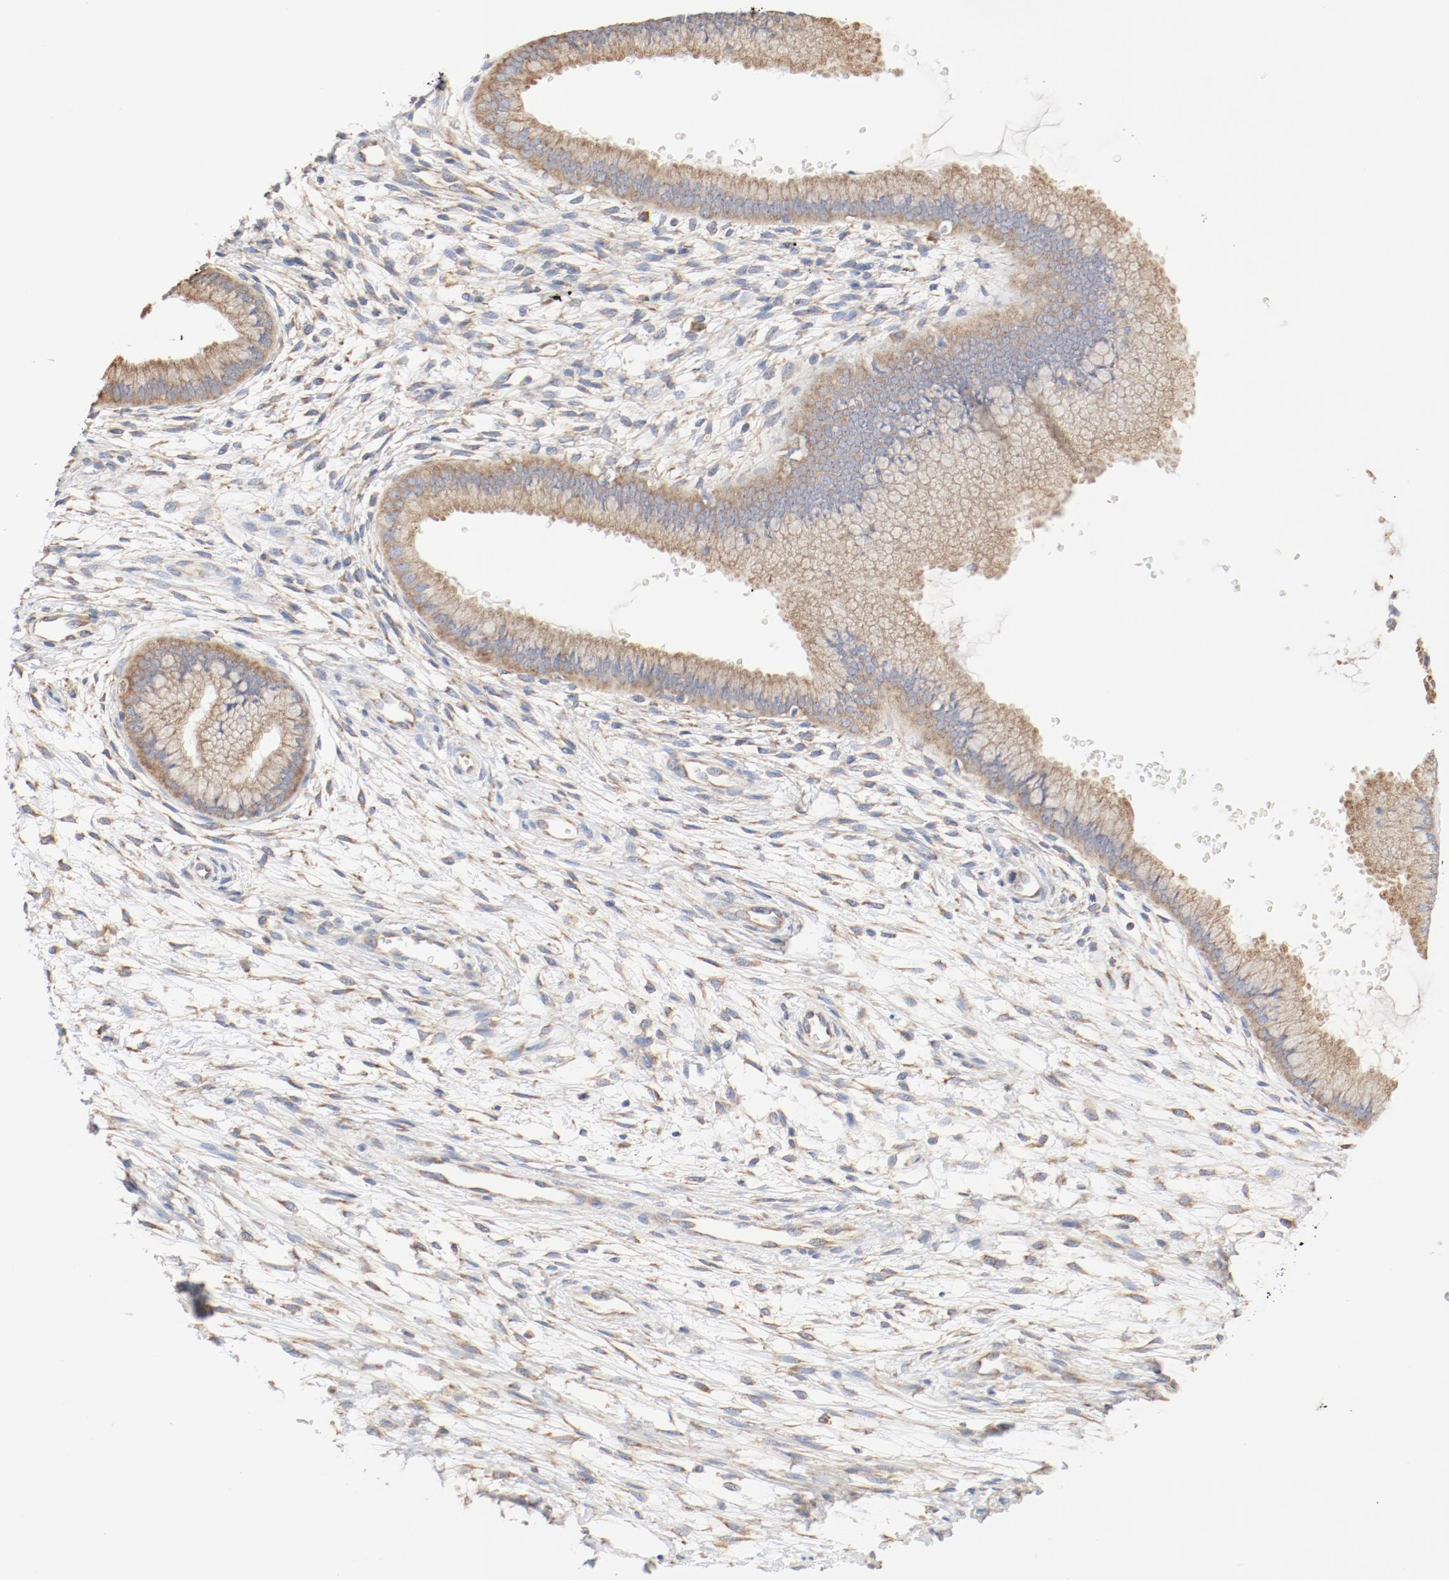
{"staining": {"intensity": "moderate", "quantity": ">75%", "location": "cytoplasmic/membranous"}, "tissue": "cervix", "cell_type": "Glandular cells", "image_type": "normal", "snomed": [{"axis": "morphology", "description": "Normal tissue, NOS"}, {"axis": "topography", "description": "Cervix"}], "caption": "Normal cervix demonstrates moderate cytoplasmic/membranous expression in approximately >75% of glandular cells, visualized by immunohistochemistry. Nuclei are stained in blue.", "gene": "RPS6", "patient": {"sex": "female", "age": 39}}